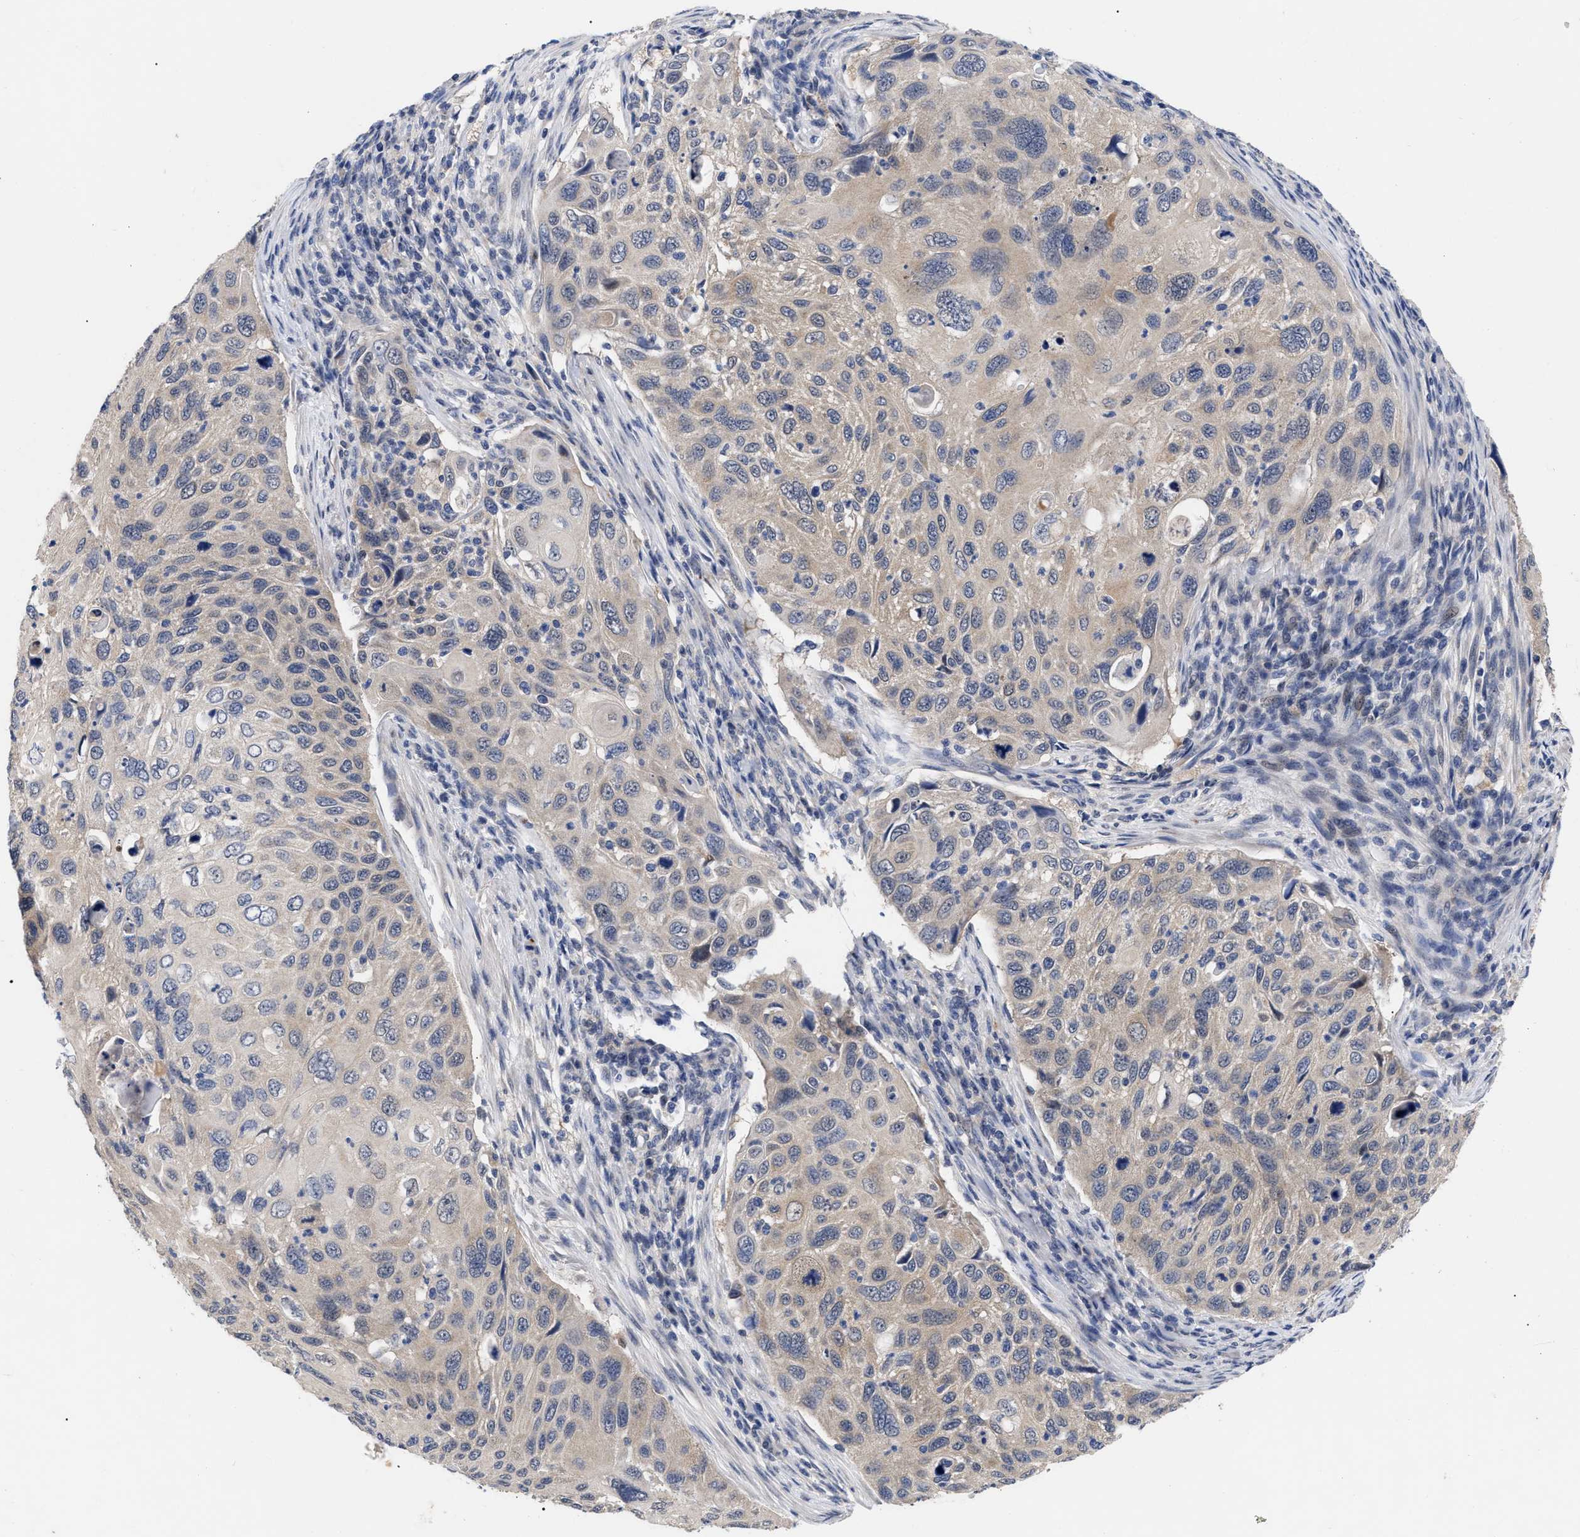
{"staining": {"intensity": "negative", "quantity": "none", "location": "none"}, "tissue": "cervical cancer", "cell_type": "Tumor cells", "image_type": "cancer", "snomed": [{"axis": "morphology", "description": "Squamous cell carcinoma, NOS"}, {"axis": "topography", "description": "Cervix"}], "caption": "This is a micrograph of immunohistochemistry (IHC) staining of cervical cancer (squamous cell carcinoma), which shows no positivity in tumor cells.", "gene": "CCN5", "patient": {"sex": "female", "age": 70}}